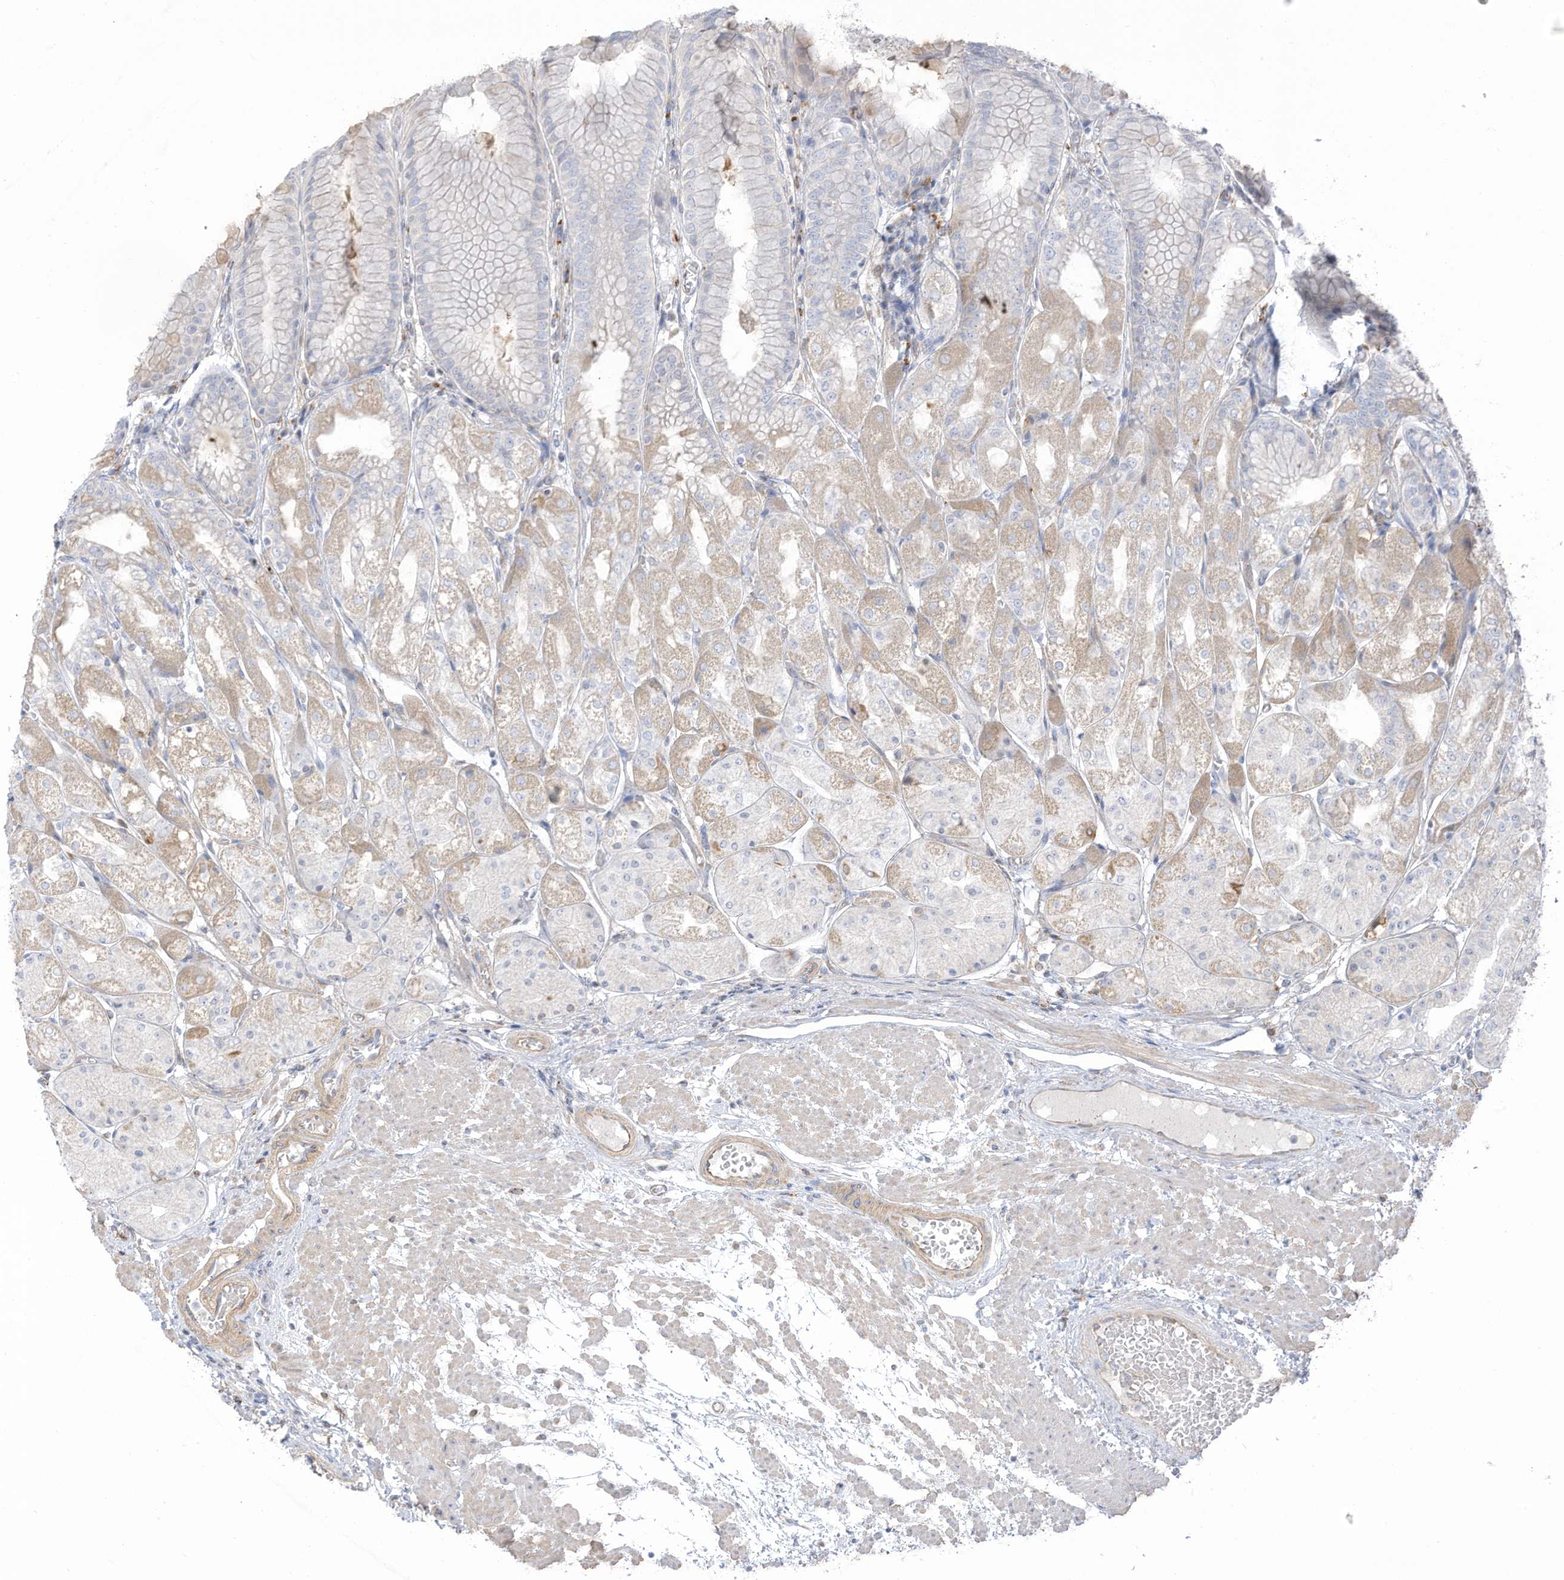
{"staining": {"intensity": "weak", "quantity": "25%-75%", "location": "cytoplasmic/membranous"}, "tissue": "stomach", "cell_type": "Glandular cells", "image_type": "normal", "snomed": [{"axis": "morphology", "description": "Normal tissue, NOS"}, {"axis": "topography", "description": "Stomach, upper"}], "caption": "This photomicrograph exhibits immunohistochemistry (IHC) staining of normal human stomach, with low weak cytoplasmic/membranous expression in about 25%-75% of glandular cells.", "gene": "TAL2", "patient": {"sex": "male", "age": 72}}